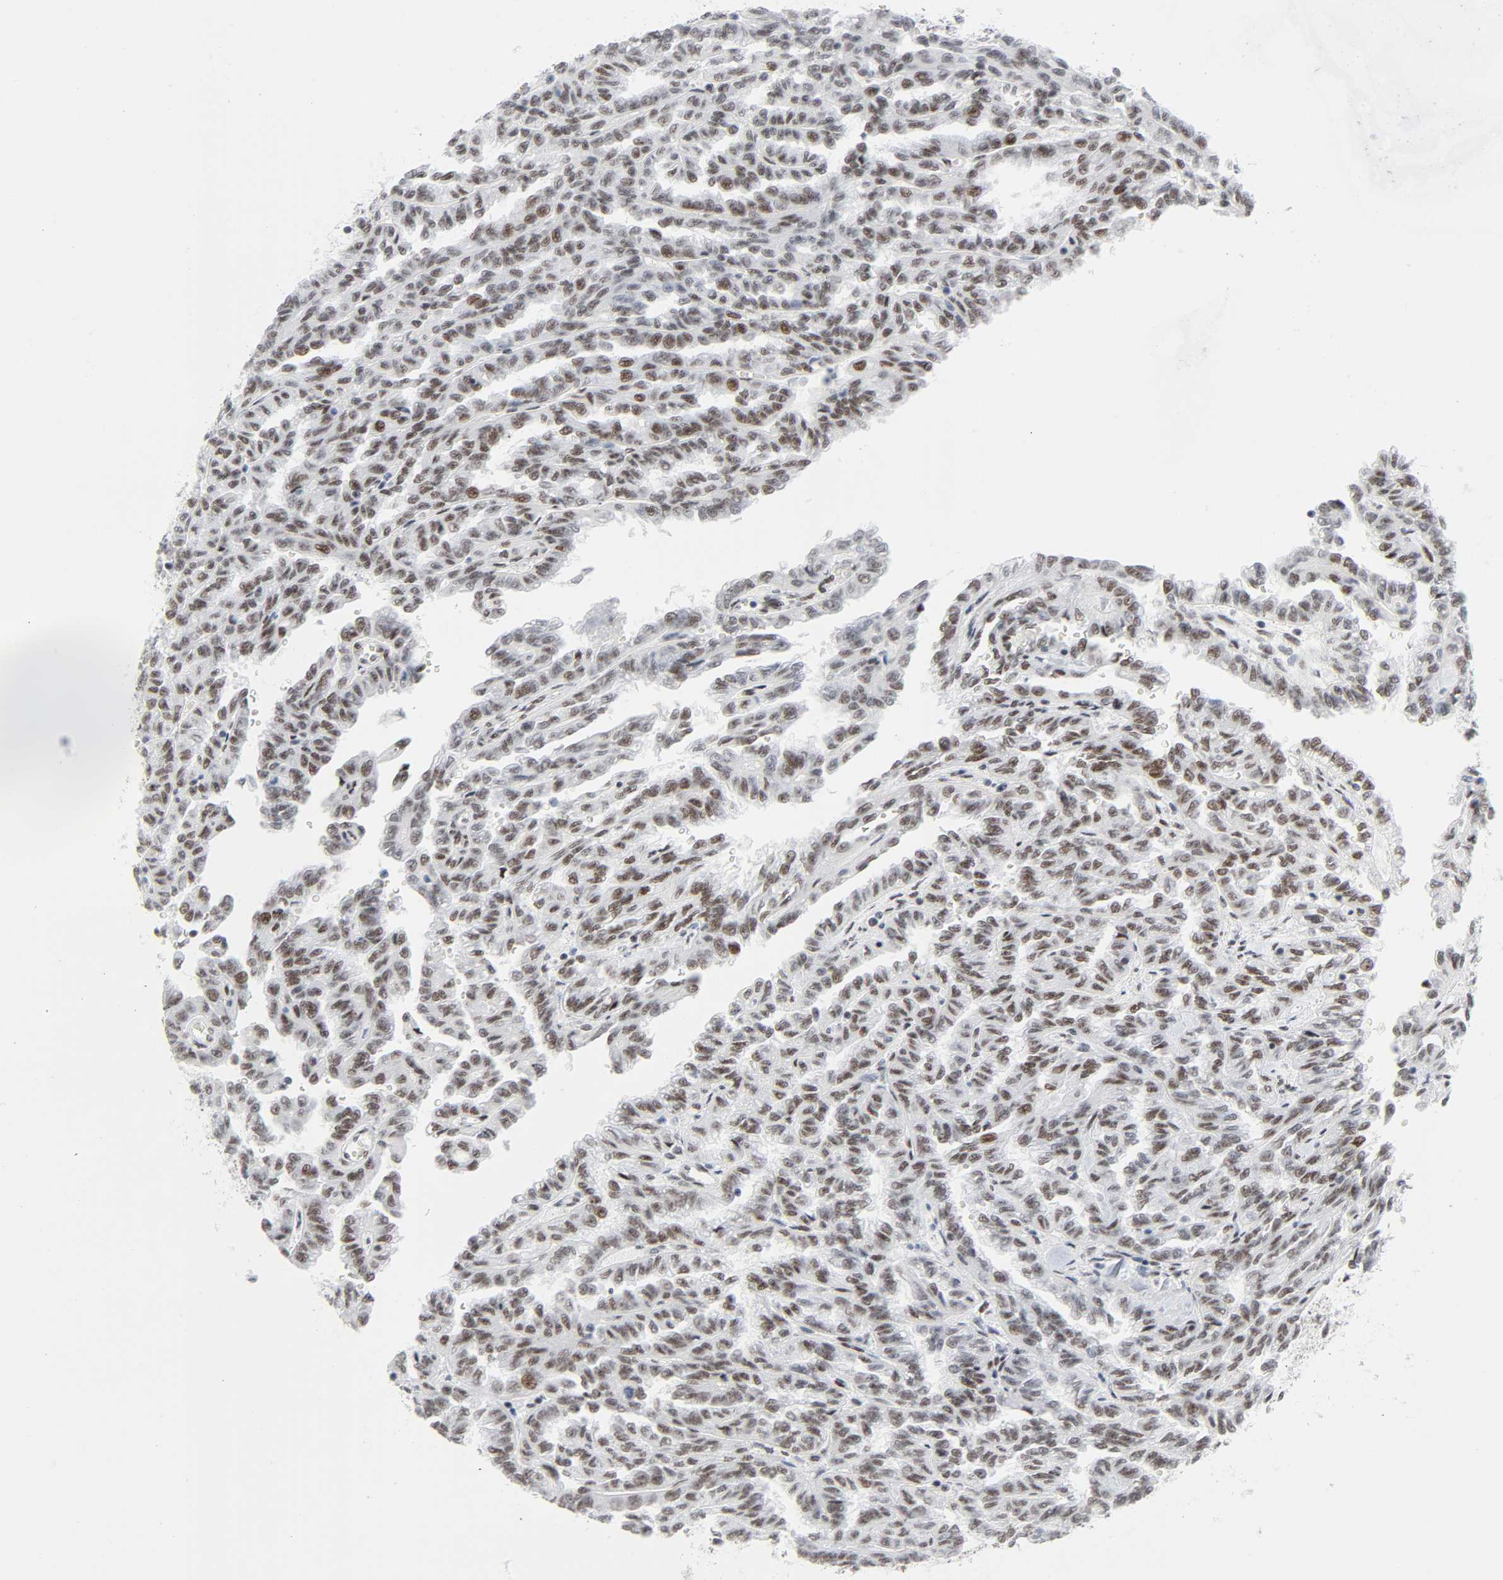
{"staining": {"intensity": "moderate", "quantity": "25%-75%", "location": "nuclear"}, "tissue": "renal cancer", "cell_type": "Tumor cells", "image_type": "cancer", "snomed": [{"axis": "morphology", "description": "Inflammation, NOS"}, {"axis": "morphology", "description": "Adenocarcinoma, NOS"}, {"axis": "topography", "description": "Kidney"}], "caption": "IHC of renal cancer displays medium levels of moderate nuclear staining in approximately 25%-75% of tumor cells.", "gene": "HSF1", "patient": {"sex": "male", "age": 68}}